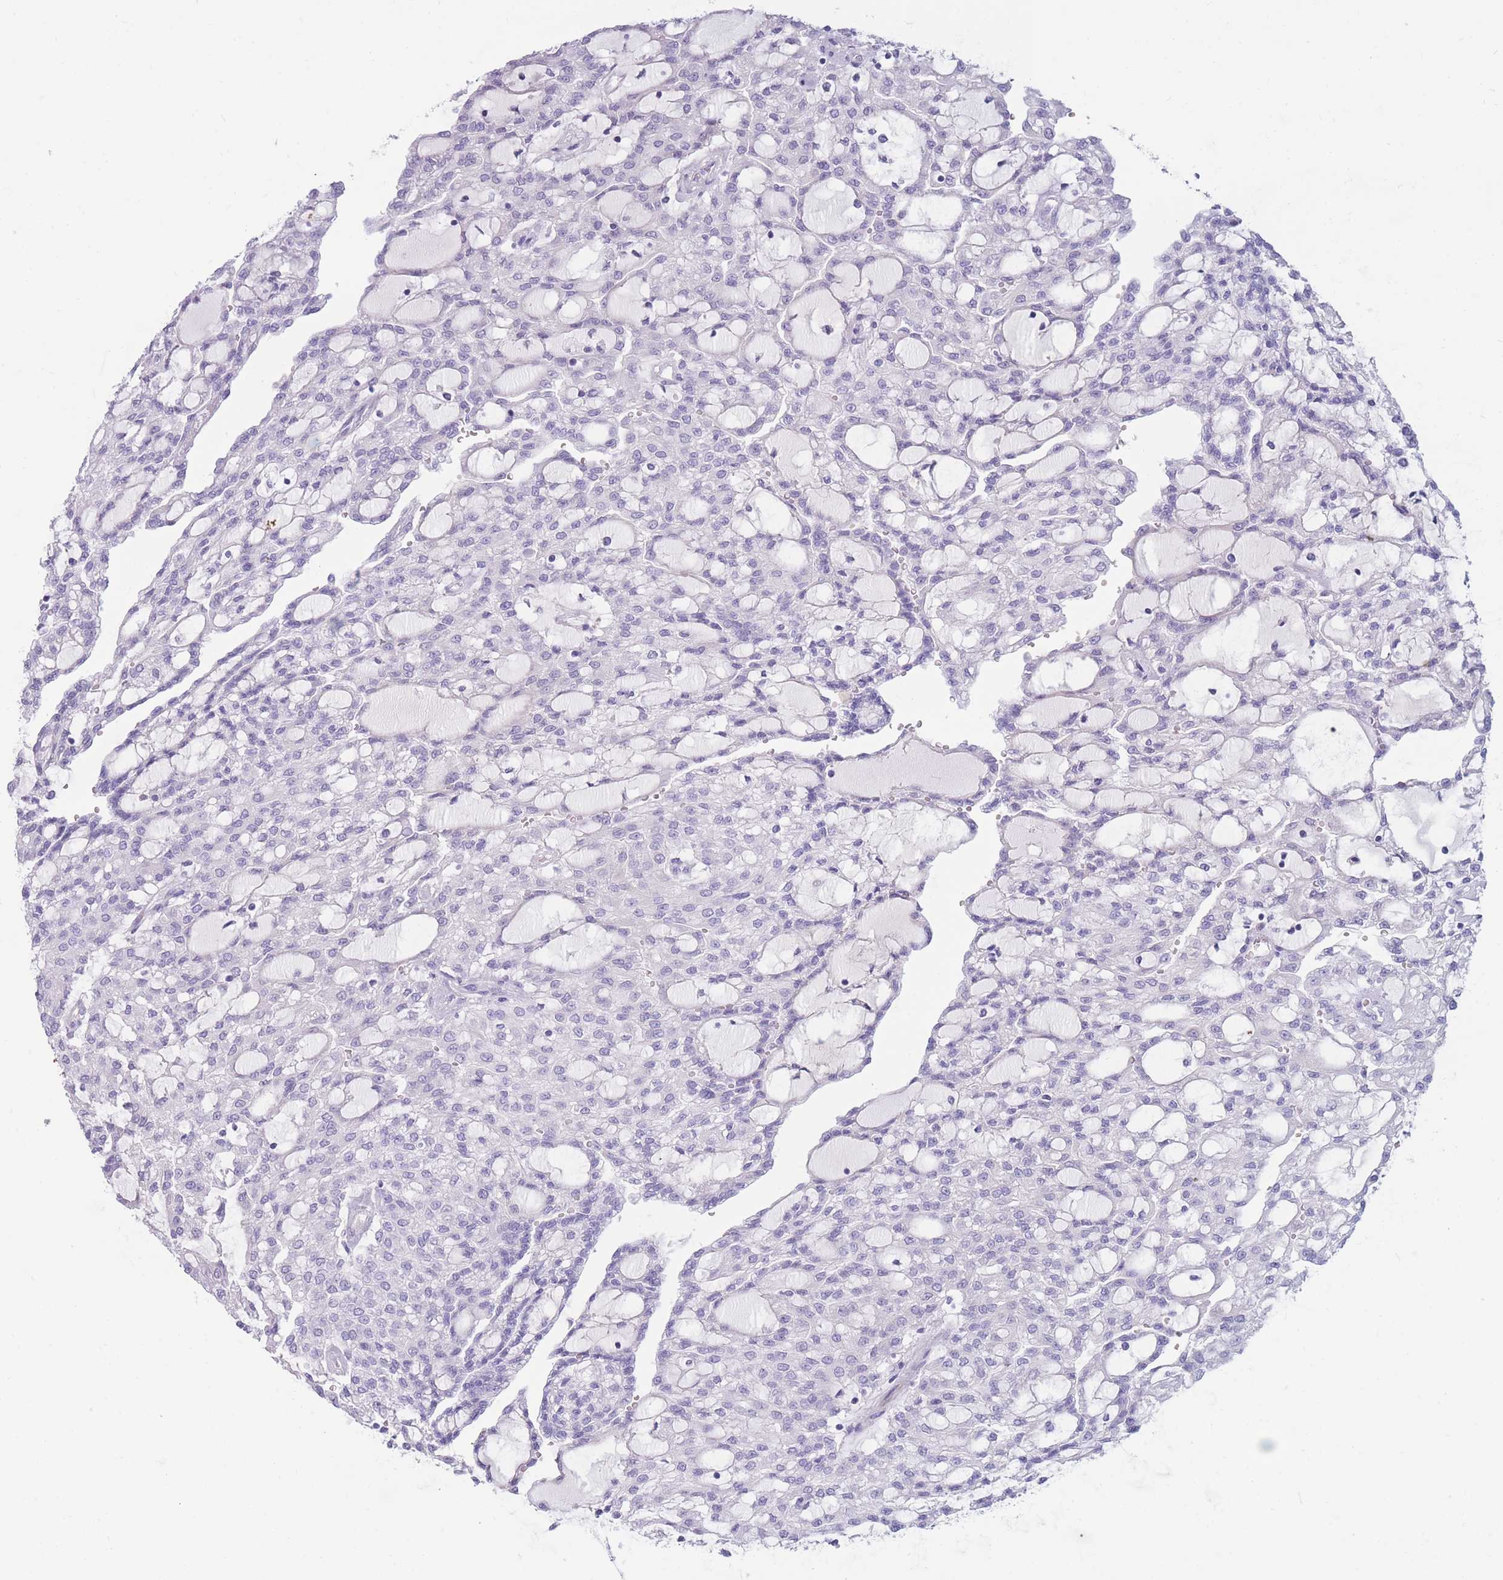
{"staining": {"intensity": "negative", "quantity": "none", "location": "none"}, "tissue": "renal cancer", "cell_type": "Tumor cells", "image_type": "cancer", "snomed": [{"axis": "morphology", "description": "Adenocarcinoma, NOS"}, {"axis": "topography", "description": "Kidney"}], "caption": "The micrograph exhibits no staining of tumor cells in renal cancer. The staining is performed using DAB brown chromogen with nuclei counter-stained in using hematoxylin.", "gene": "COL27A1", "patient": {"sex": "male", "age": 63}}